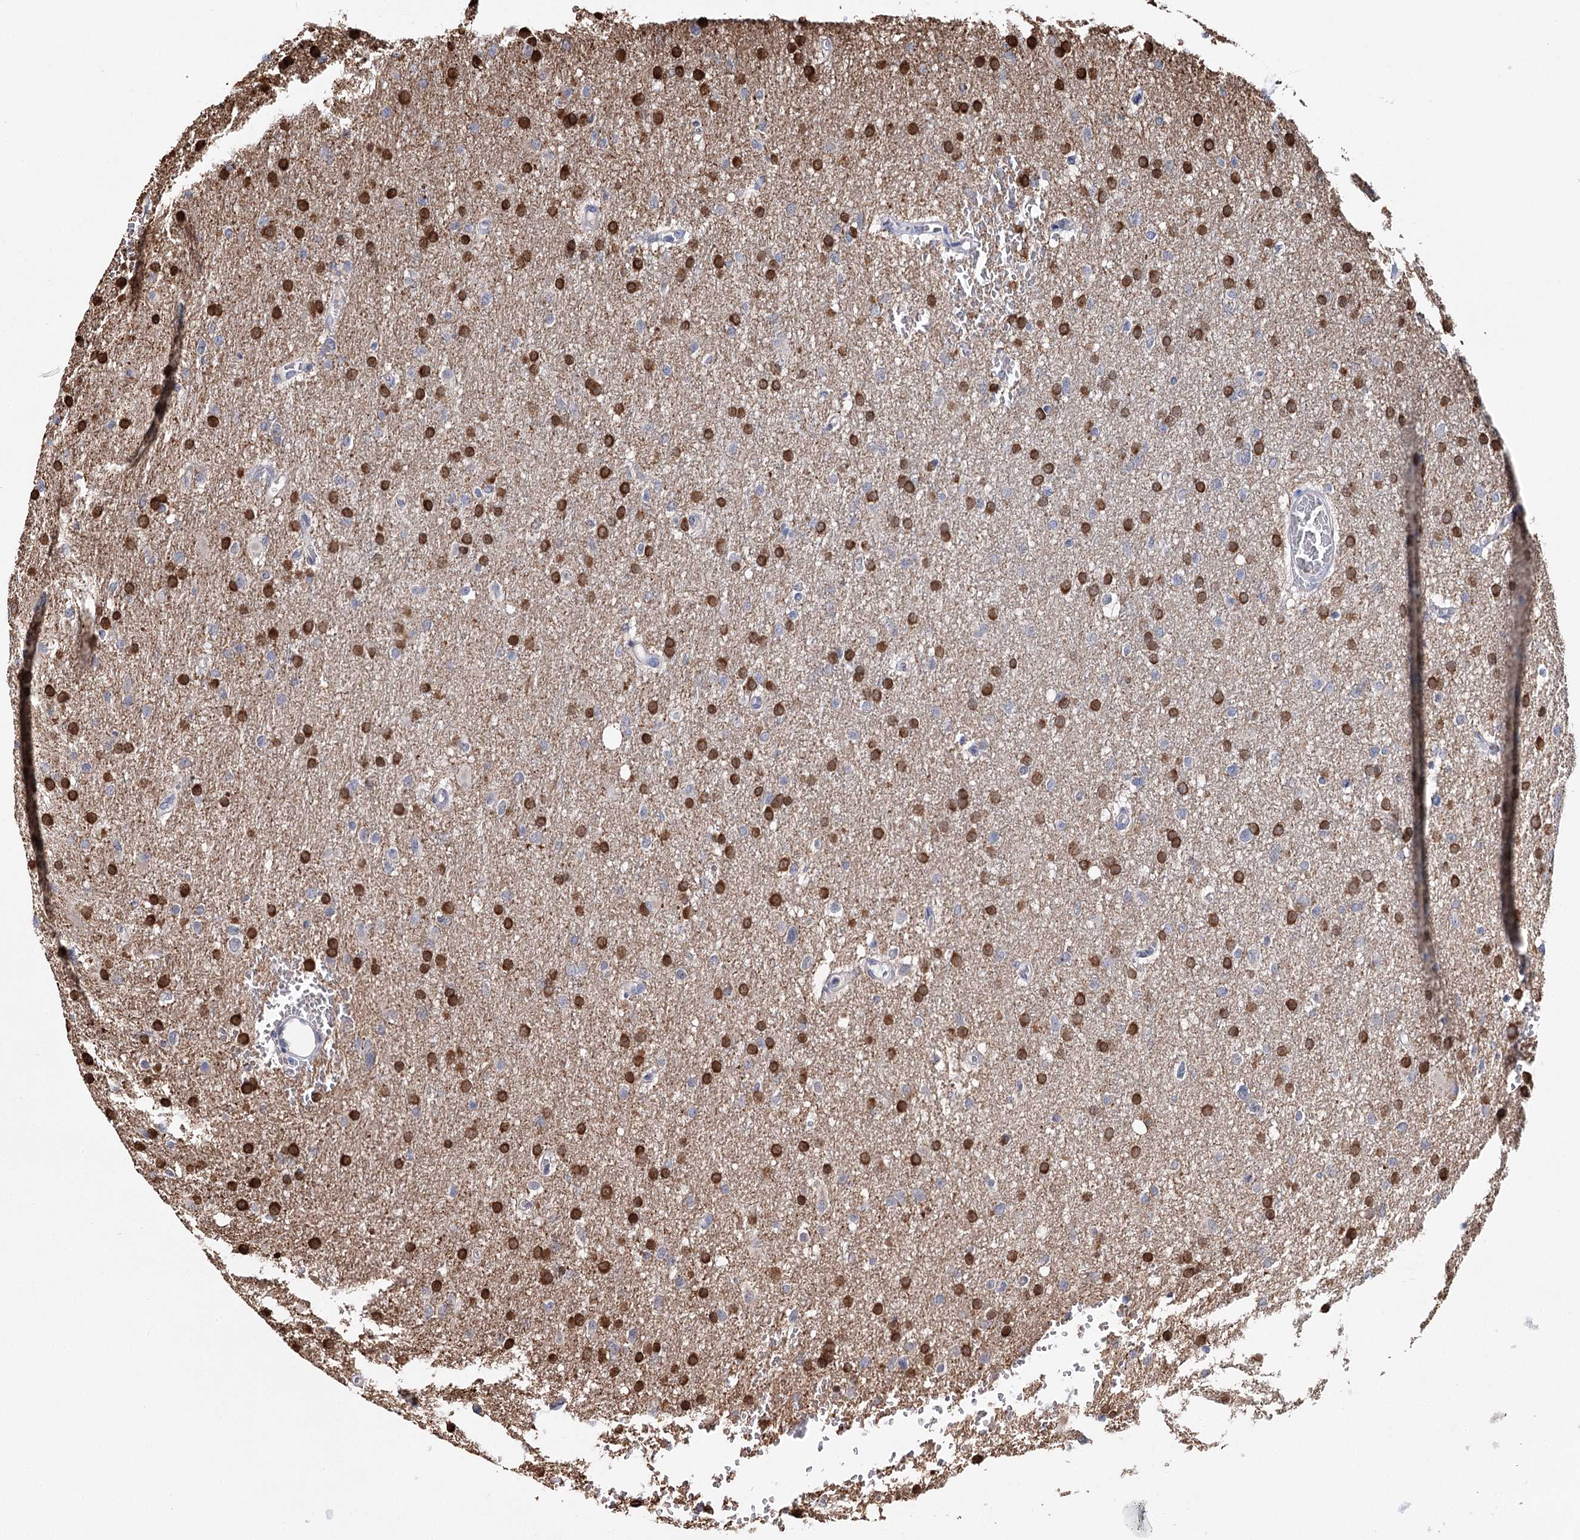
{"staining": {"intensity": "strong", "quantity": ">75%", "location": "nuclear"}, "tissue": "glioma", "cell_type": "Tumor cells", "image_type": "cancer", "snomed": [{"axis": "morphology", "description": "Glioma, malignant, High grade"}, {"axis": "topography", "description": "Cerebral cortex"}], "caption": "High-power microscopy captured an immunohistochemistry photomicrograph of high-grade glioma (malignant), revealing strong nuclear positivity in about >75% of tumor cells. Immunohistochemistry stains the protein in brown and the nuclei are stained blue.", "gene": "CFAP46", "patient": {"sex": "female", "age": 36}}